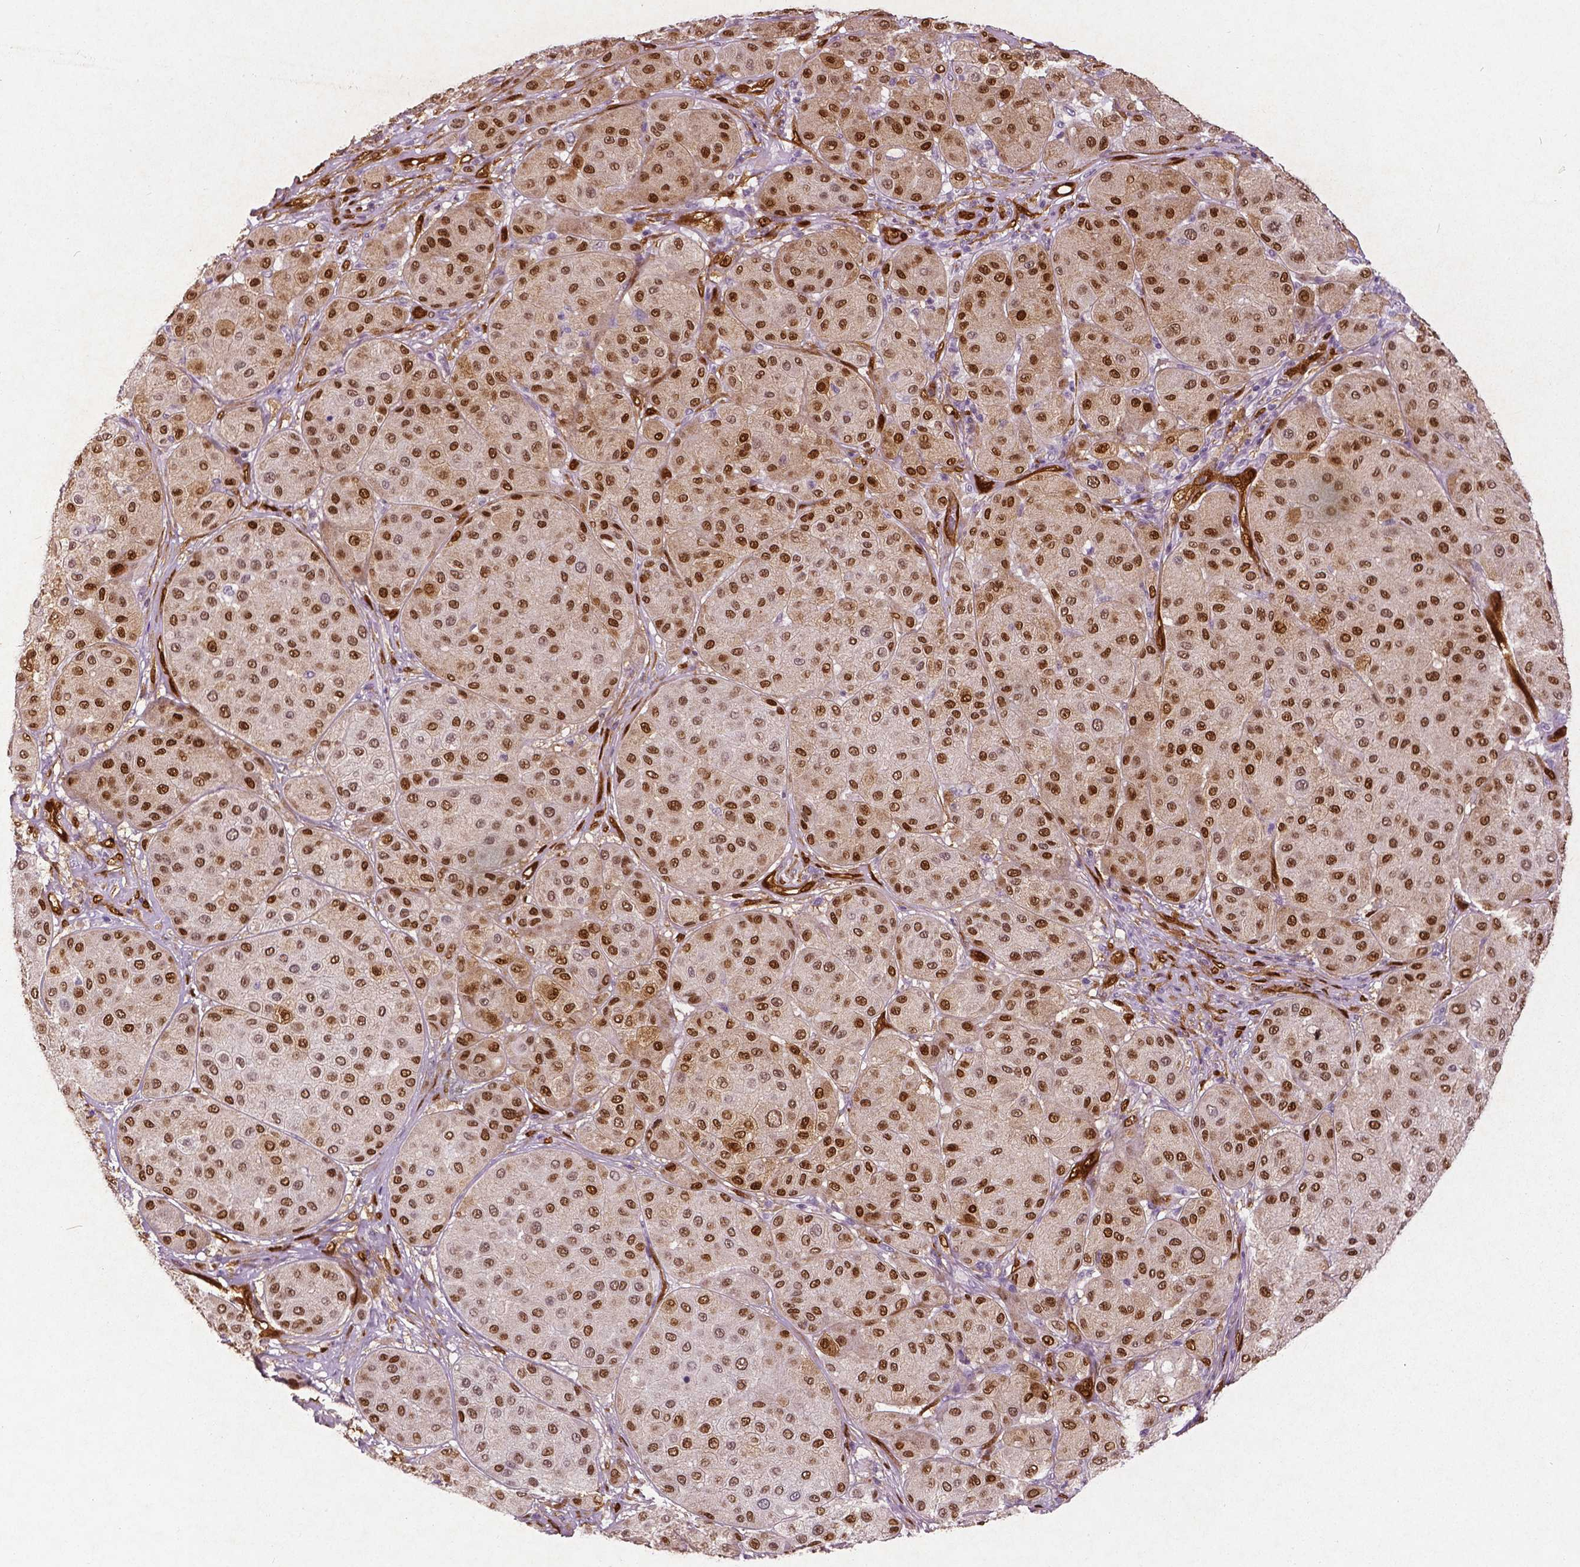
{"staining": {"intensity": "moderate", "quantity": ">75%", "location": "cytoplasmic/membranous,nuclear"}, "tissue": "melanoma", "cell_type": "Tumor cells", "image_type": "cancer", "snomed": [{"axis": "morphology", "description": "Malignant melanoma, Metastatic site"}, {"axis": "topography", "description": "Smooth muscle"}], "caption": "IHC micrograph of neoplastic tissue: human malignant melanoma (metastatic site) stained using immunohistochemistry (IHC) displays medium levels of moderate protein expression localized specifically in the cytoplasmic/membranous and nuclear of tumor cells, appearing as a cytoplasmic/membranous and nuclear brown color.", "gene": "WWTR1", "patient": {"sex": "male", "age": 41}}